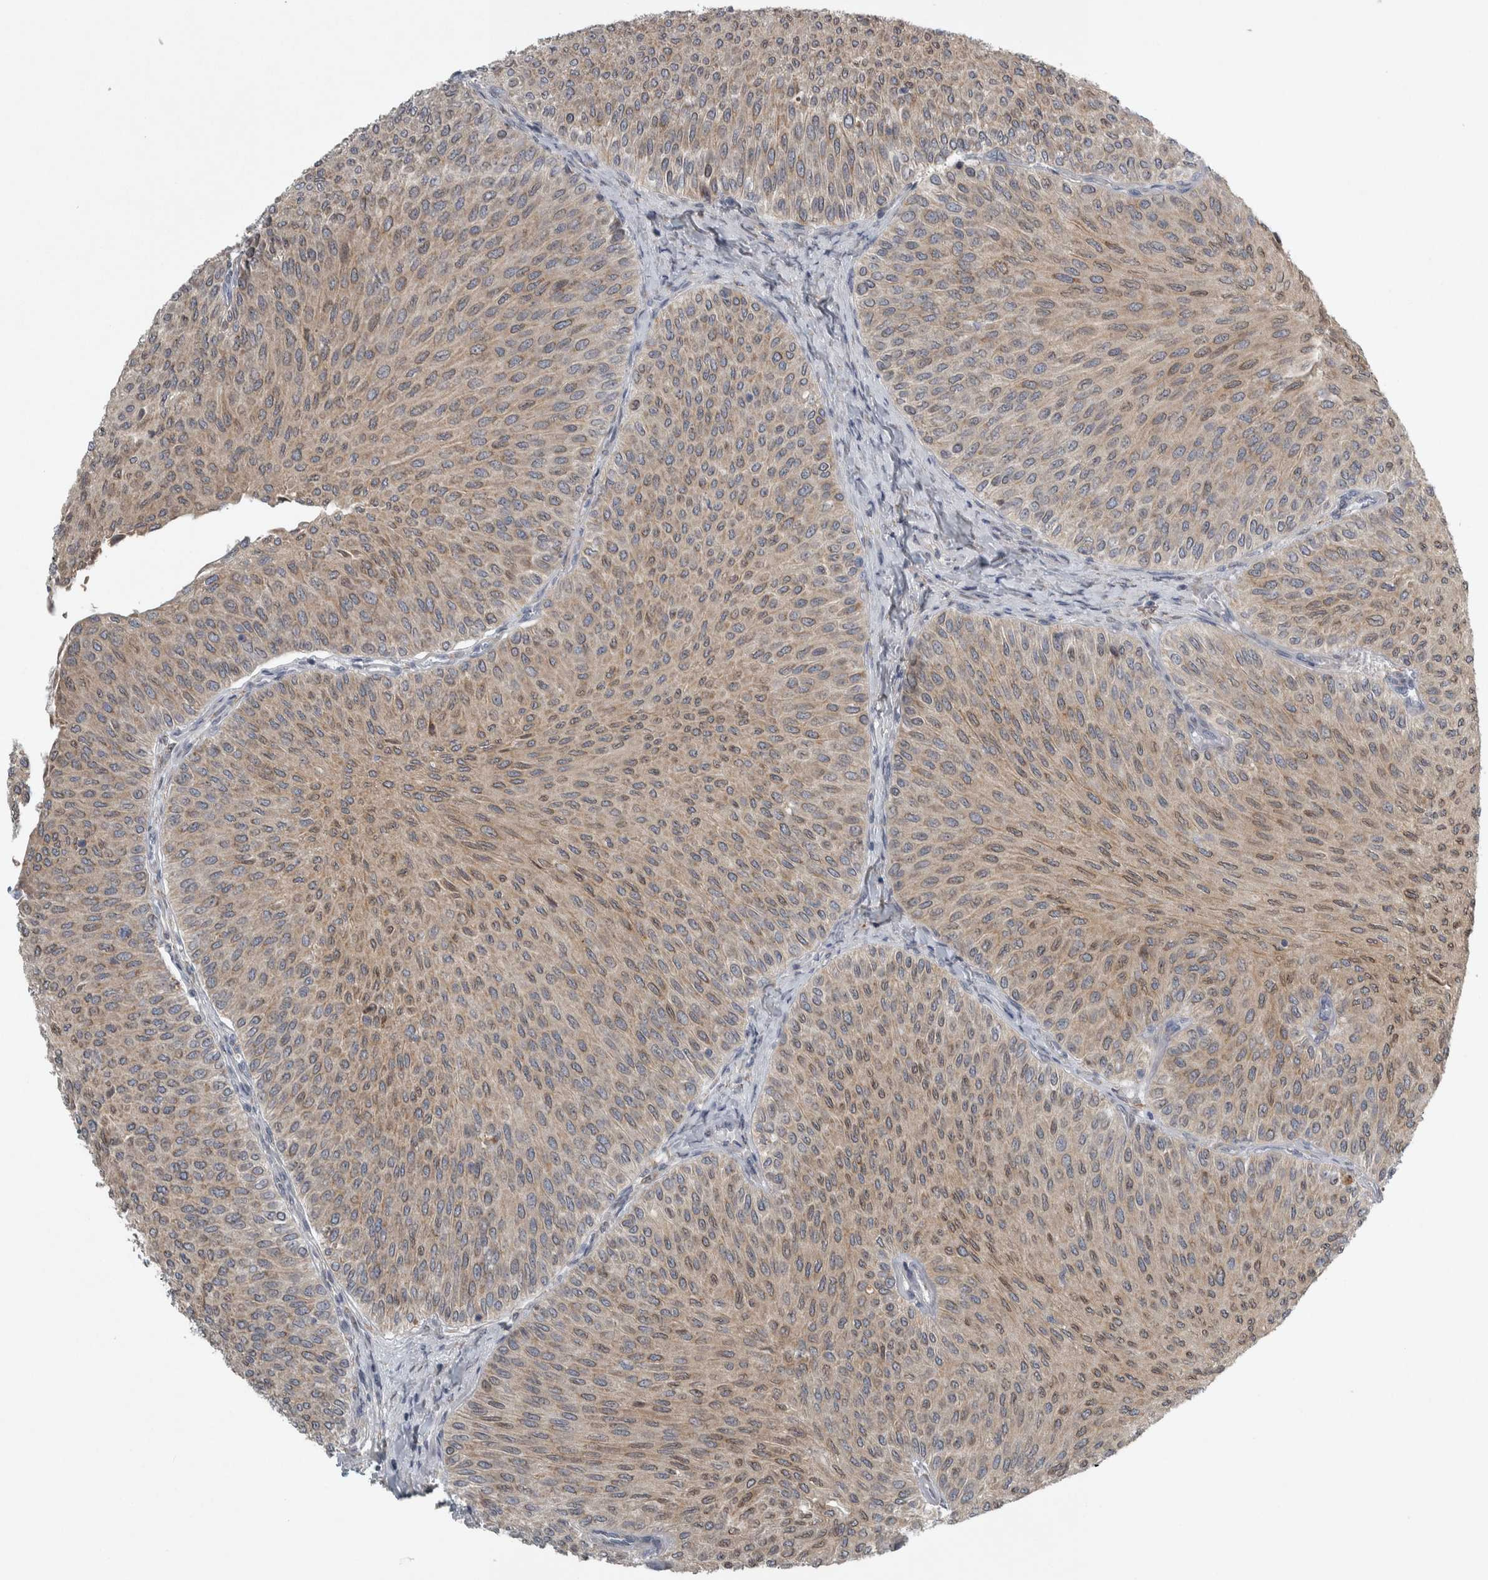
{"staining": {"intensity": "moderate", "quantity": ">75%", "location": "cytoplasmic/membranous"}, "tissue": "urothelial cancer", "cell_type": "Tumor cells", "image_type": "cancer", "snomed": [{"axis": "morphology", "description": "Urothelial carcinoma, Low grade"}, {"axis": "topography", "description": "Urinary bladder"}], "caption": "A histopathology image of urothelial carcinoma (low-grade) stained for a protein displays moderate cytoplasmic/membranous brown staining in tumor cells. (IHC, brightfield microscopy, high magnification).", "gene": "SIGMAR1", "patient": {"sex": "male", "age": 78}}